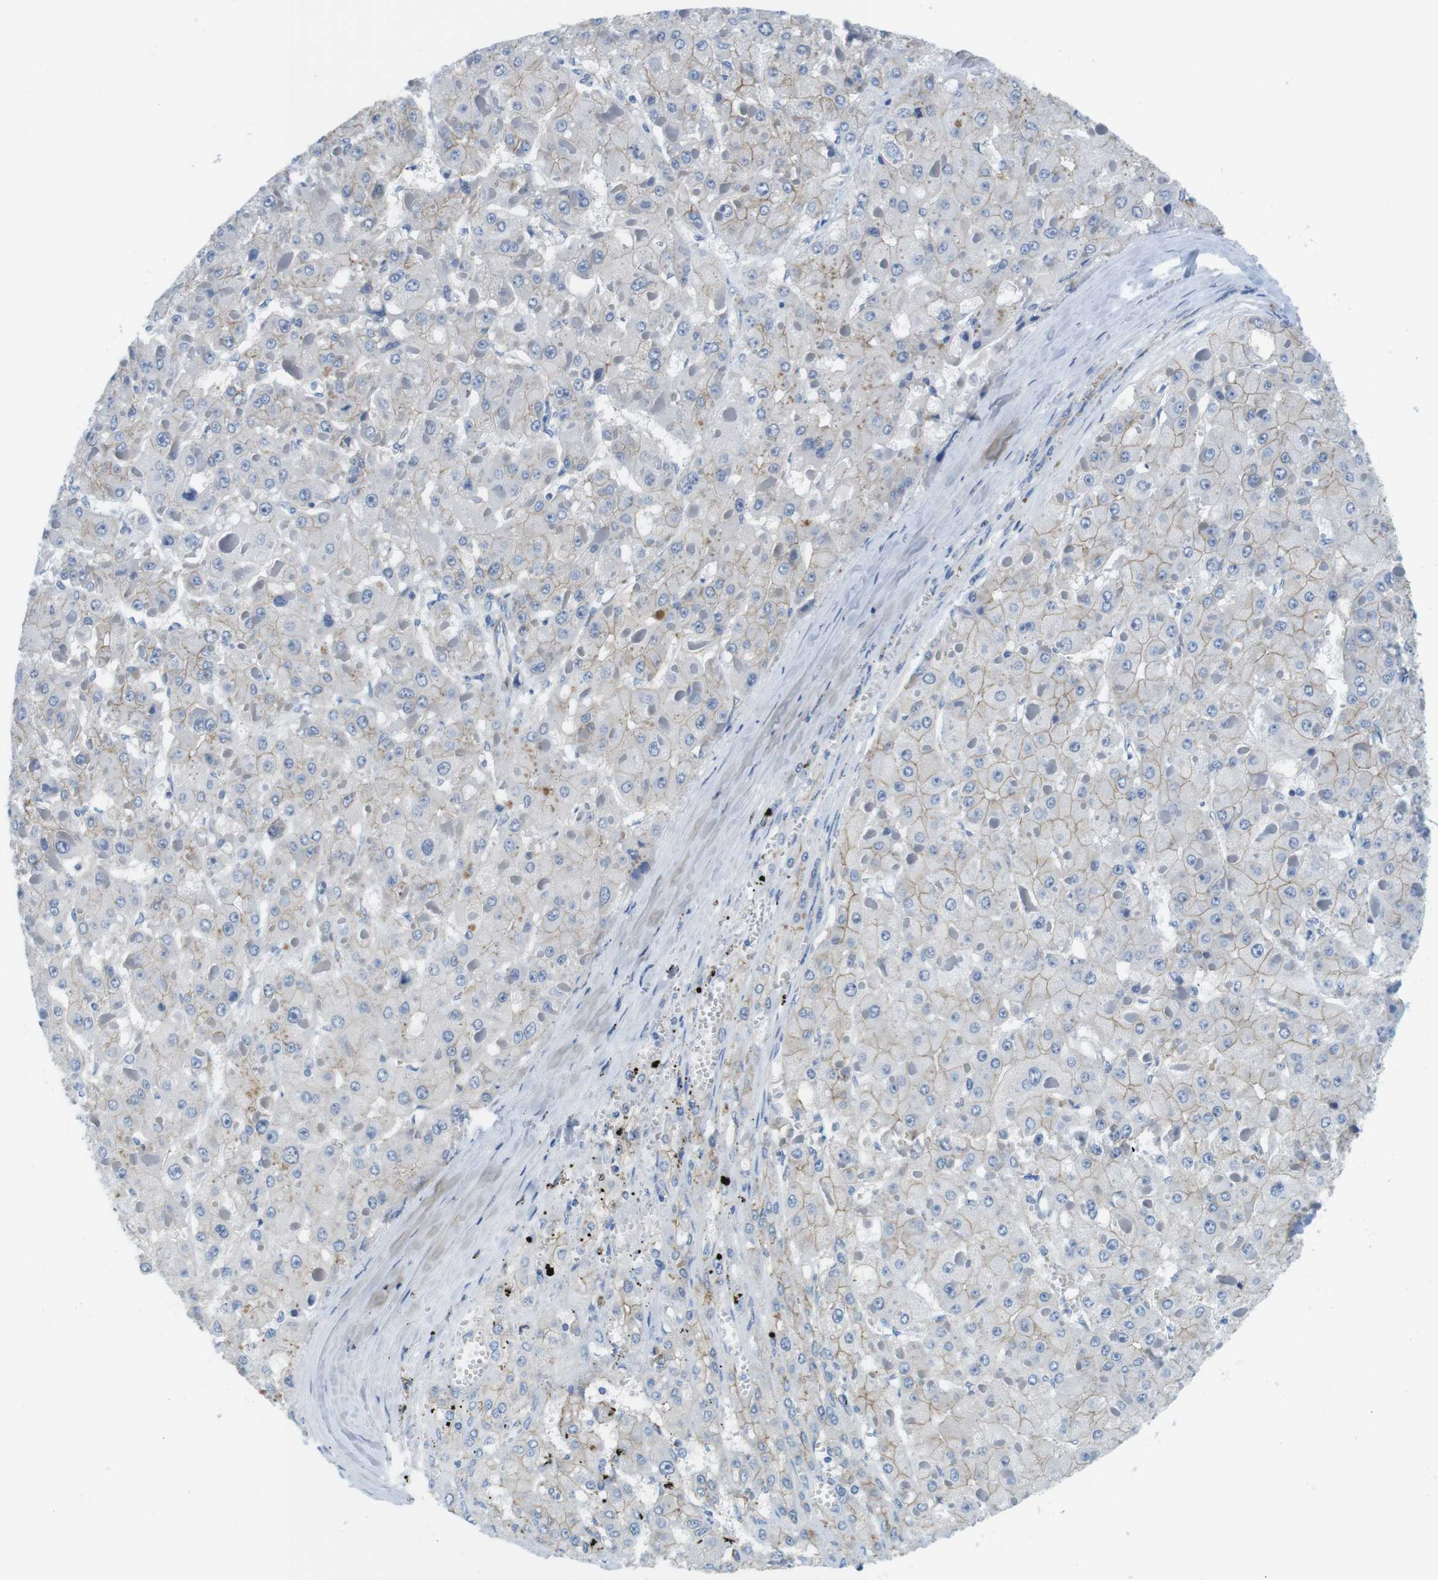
{"staining": {"intensity": "weak", "quantity": "<25%", "location": "cytoplasmic/membranous"}, "tissue": "liver cancer", "cell_type": "Tumor cells", "image_type": "cancer", "snomed": [{"axis": "morphology", "description": "Carcinoma, Hepatocellular, NOS"}, {"axis": "topography", "description": "Liver"}], "caption": "The image displays no significant staining in tumor cells of liver cancer. (DAB immunohistochemistry visualized using brightfield microscopy, high magnification).", "gene": "SLC6A6", "patient": {"sex": "female", "age": 73}}